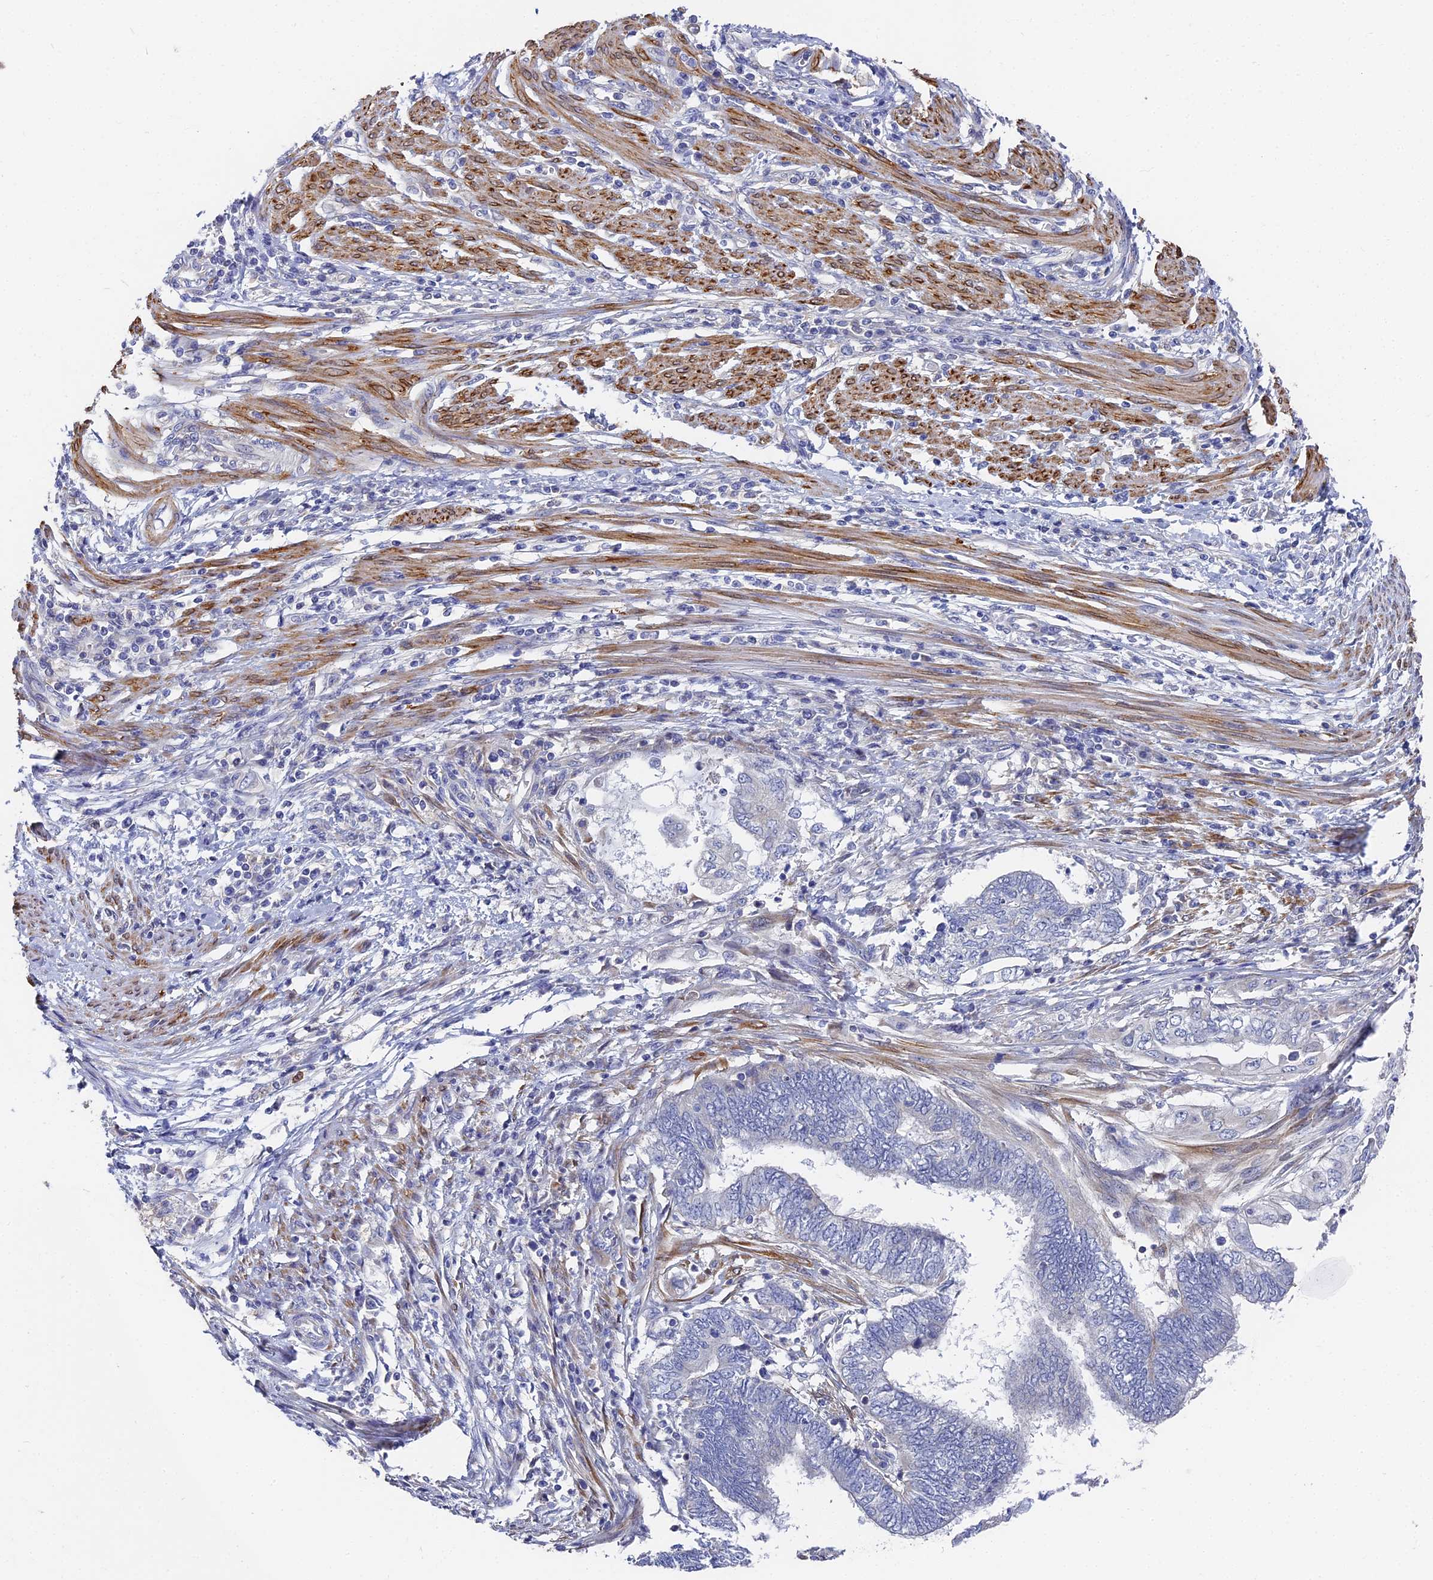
{"staining": {"intensity": "negative", "quantity": "none", "location": "none"}, "tissue": "endometrial cancer", "cell_type": "Tumor cells", "image_type": "cancer", "snomed": [{"axis": "morphology", "description": "Adenocarcinoma, NOS"}, {"axis": "topography", "description": "Uterus"}, {"axis": "topography", "description": "Endometrium"}], "caption": "Protein analysis of endometrial cancer (adenocarcinoma) exhibits no significant staining in tumor cells.", "gene": "CCDC113", "patient": {"sex": "female", "age": 70}}